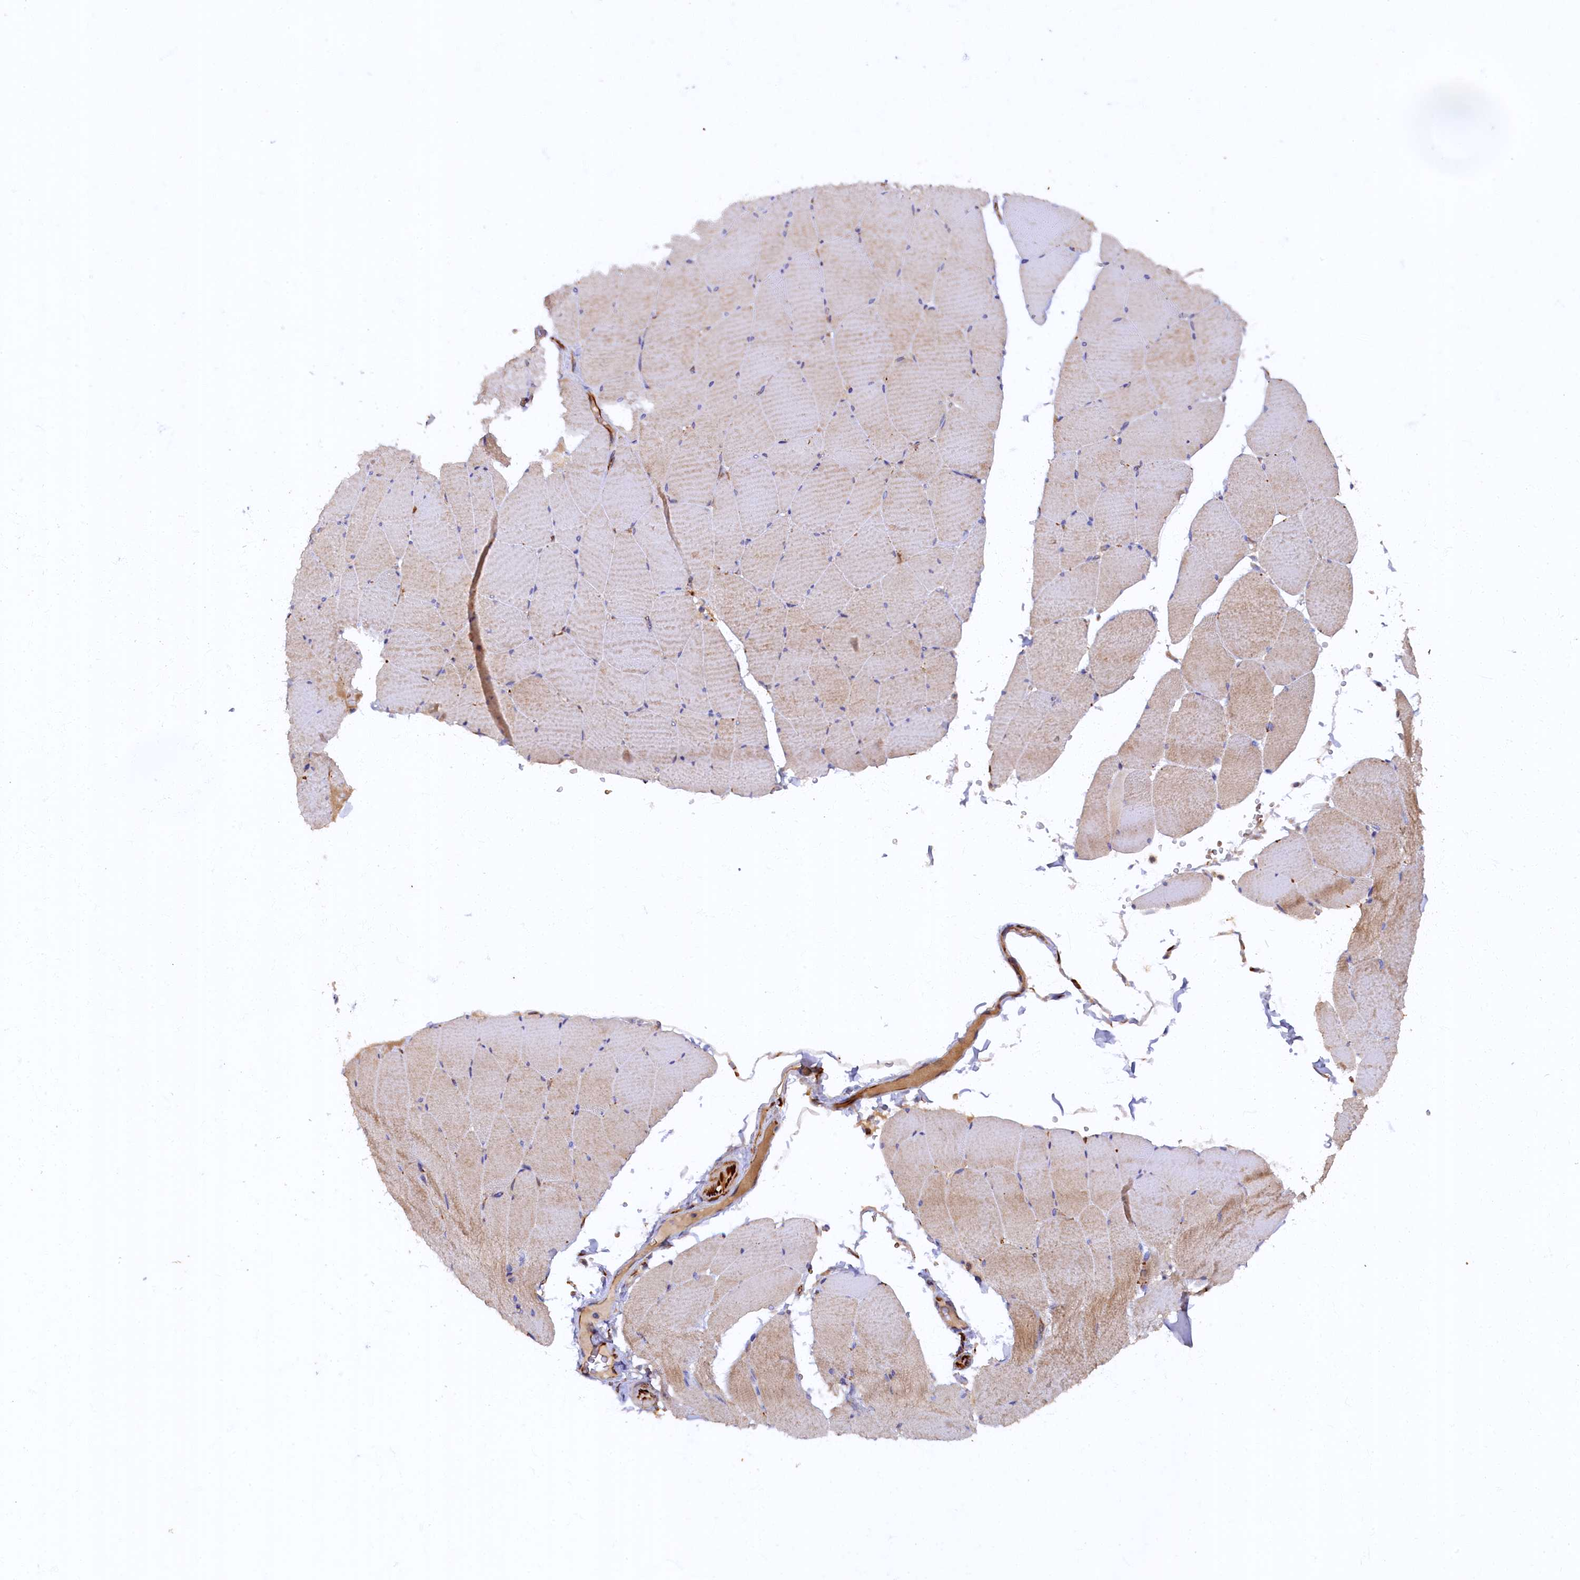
{"staining": {"intensity": "moderate", "quantity": "25%-75%", "location": "cytoplasmic/membranous"}, "tissue": "skeletal muscle", "cell_type": "Myocytes", "image_type": "normal", "snomed": [{"axis": "morphology", "description": "Normal tissue, NOS"}, {"axis": "topography", "description": "Skeletal muscle"}, {"axis": "topography", "description": "Head-Neck"}], "caption": "Moderate cytoplasmic/membranous positivity is identified in approximately 25%-75% of myocytes in normal skeletal muscle. (Stains: DAB (3,3'-diaminobenzidine) in brown, nuclei in blue, Microscopy: brightfield microscopy at high magnification).", "gene": "ARL11", "patient": {"sex": "male", "age": 66}}